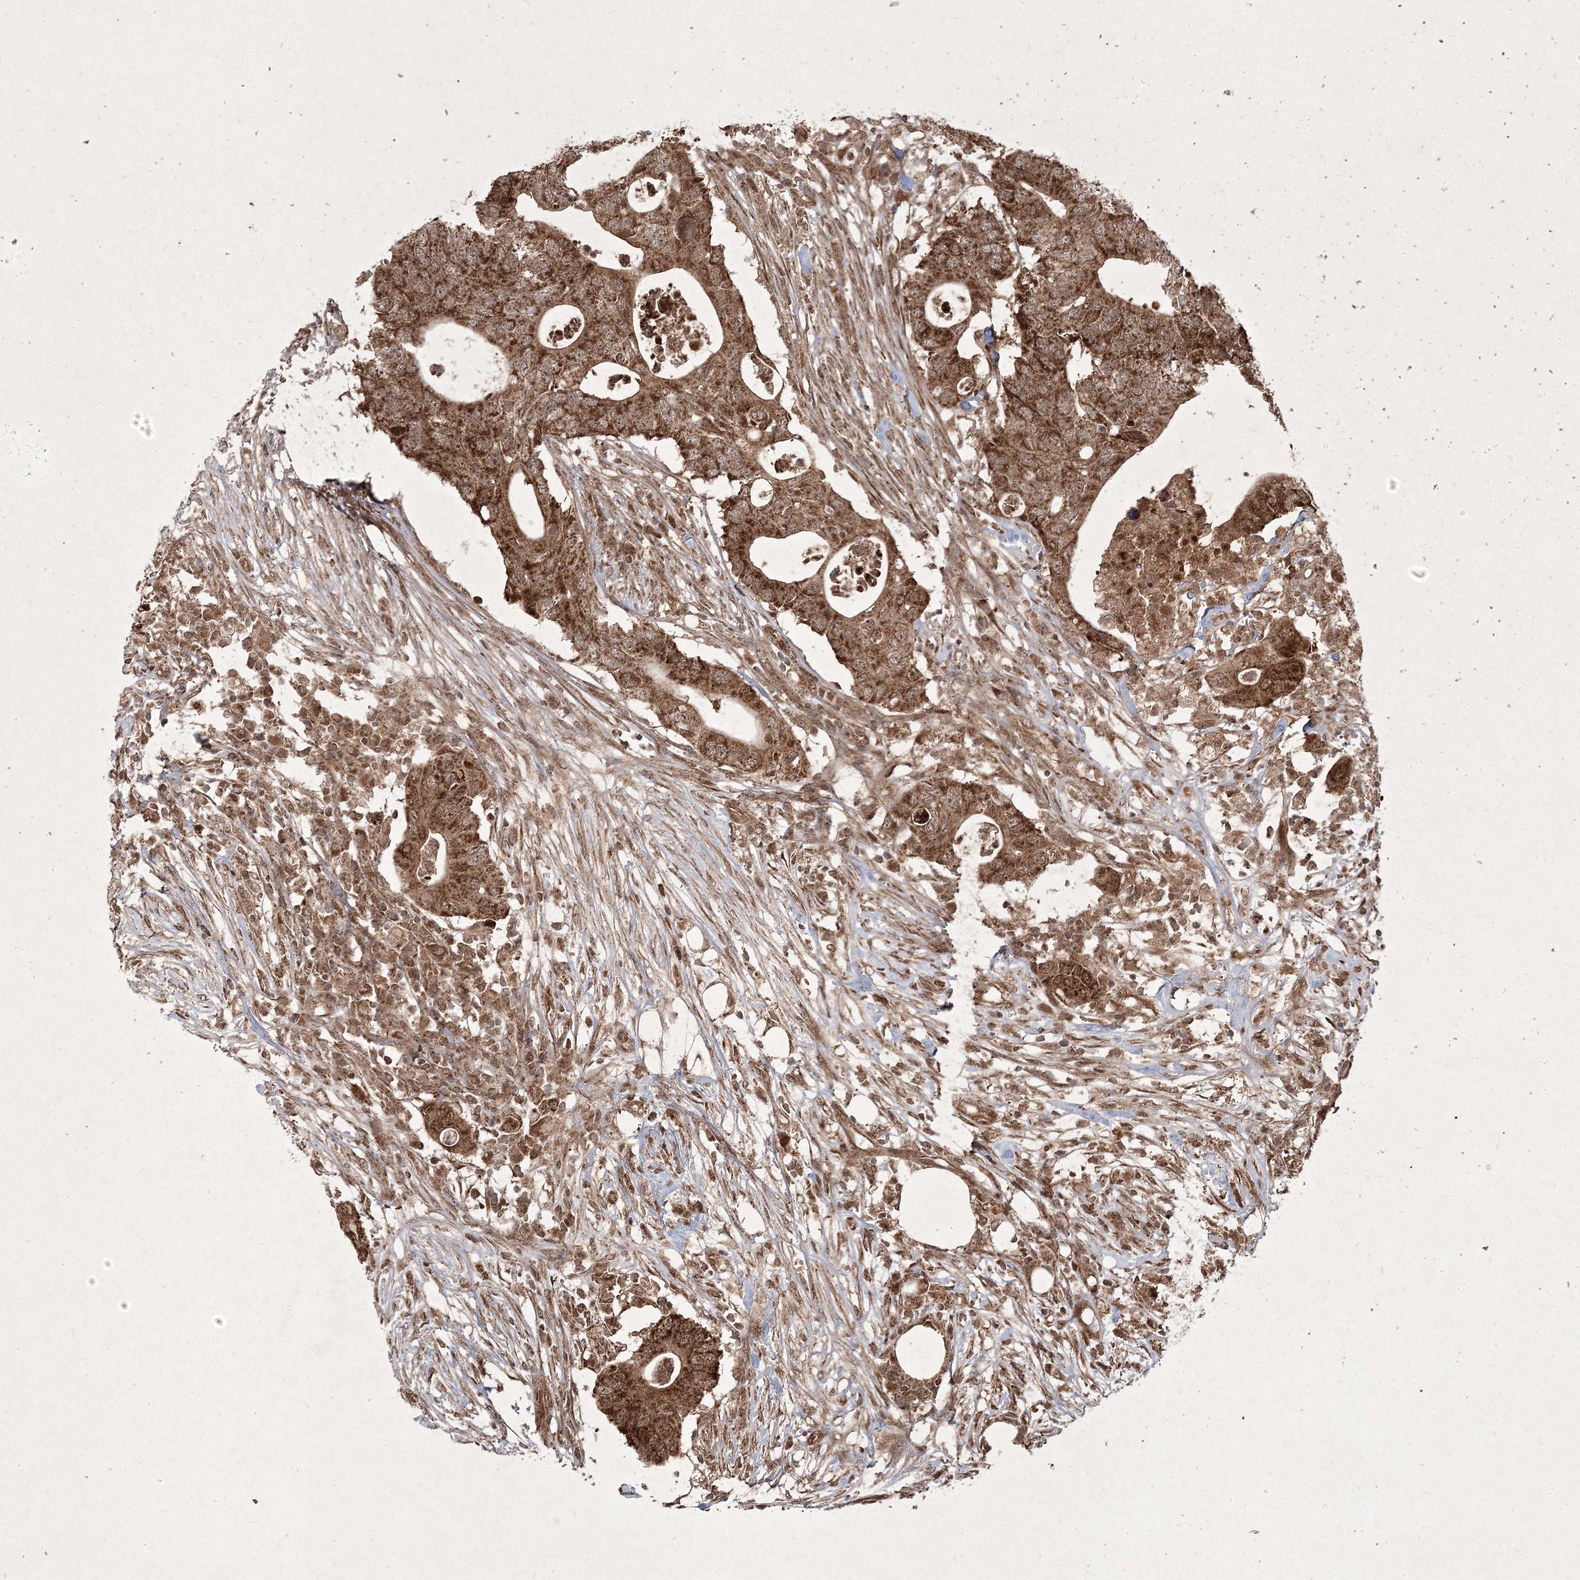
{"staining": {"intensity": "strong", "quantity": ">75%", "location": "cytoplasmic/membranous,nuclear"}, "tissue": "colorectal cancer", "cell_type": "Tumor cells", "image_type": "cancer", "snomed": [{"axis": "morphology", "description": "Adenocarcinoma, NOS"}, {"axis": "topography", "description": "Colon"}], "caption": "Adenocarcinoma (colorectal) tissue shows strong cytoplasmic/membranous and nuclear positivity in approximately >75% of tumor cells, visualized by immunohistochemistry.", "gene": "PLEKHM2", "patient": {"sex": "male", "age": 71}}